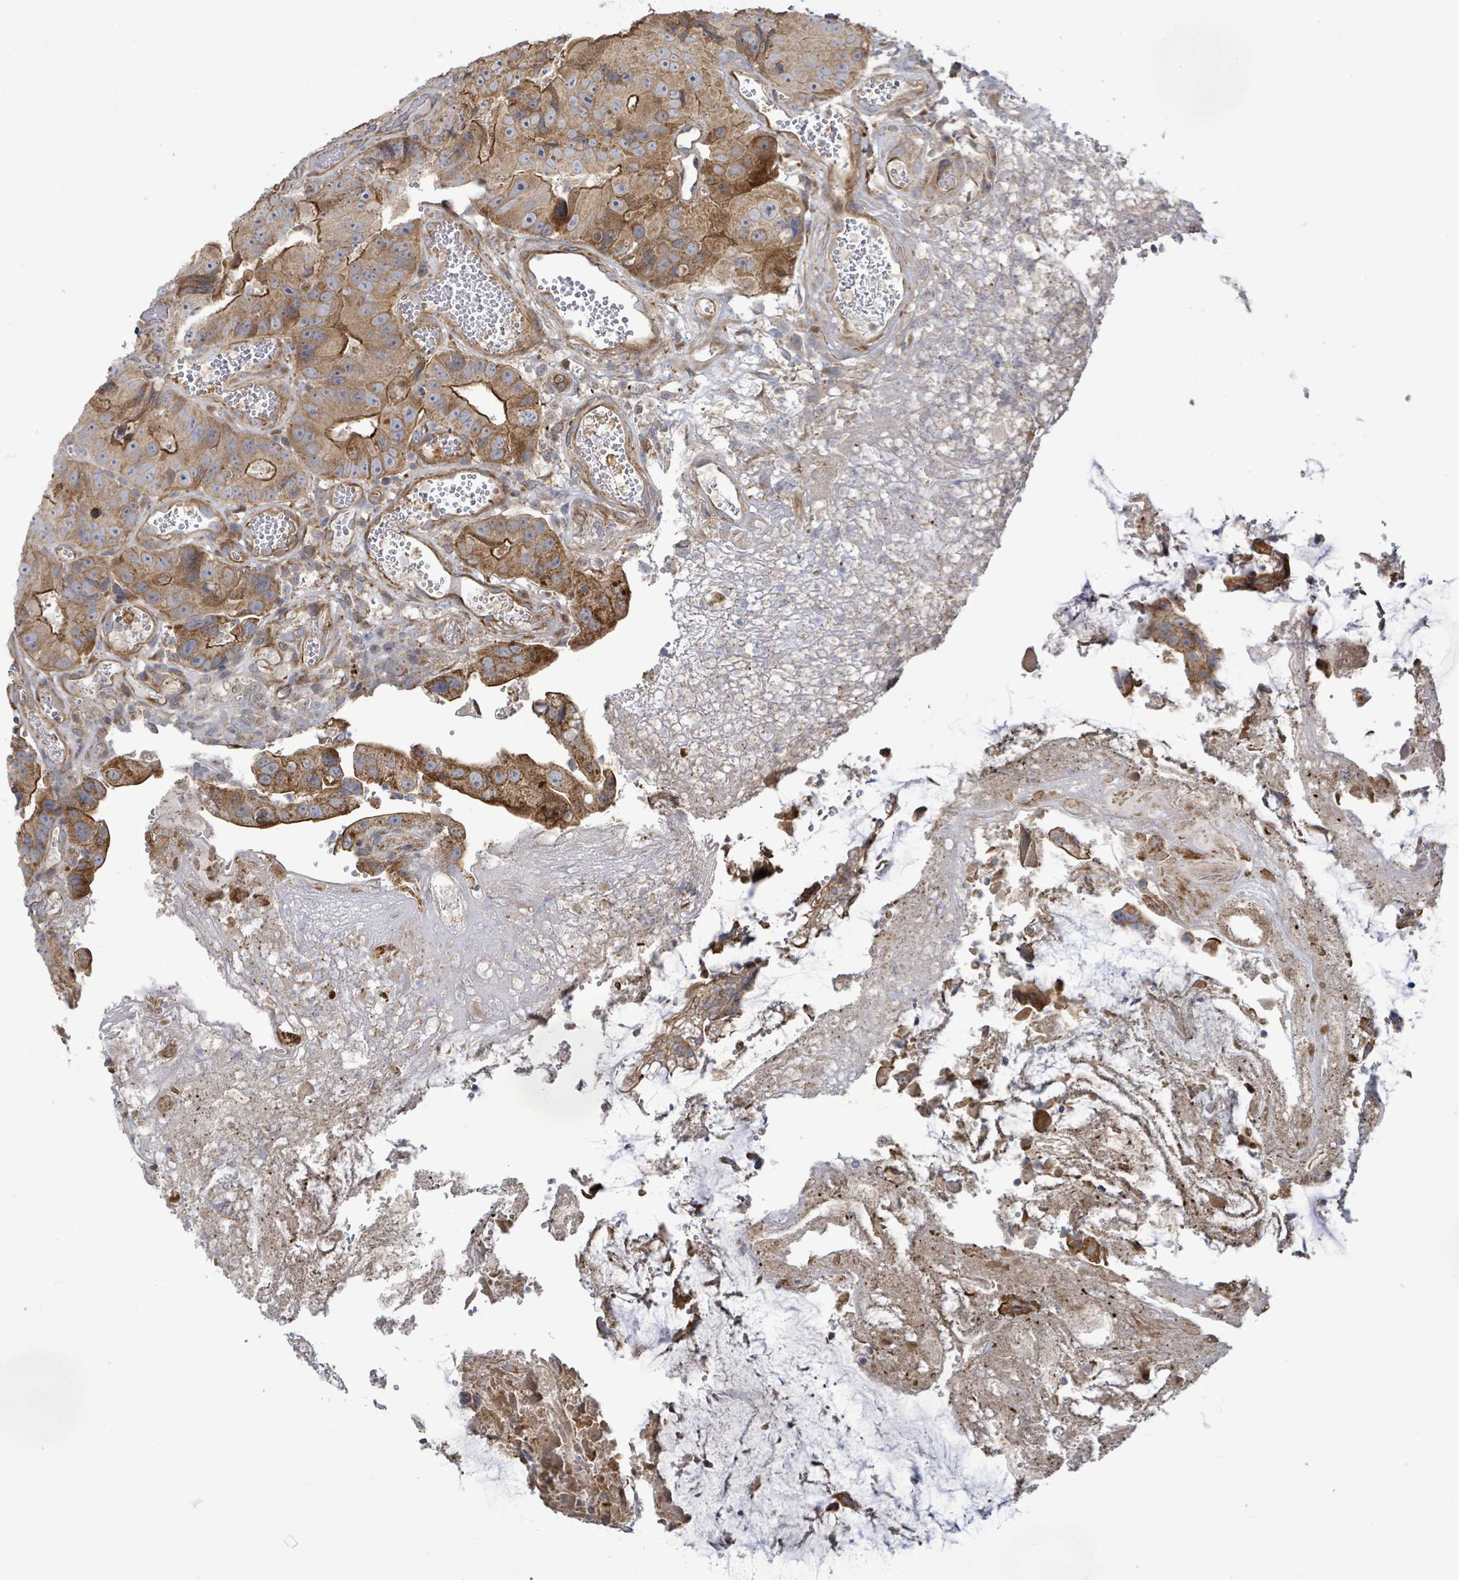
{"staining": {"intensity": "strong", "quantity": ">75%", "location": "cytoplasmic/membranous"}, "tissue": "colorectal cancer", "cell_type": "Tumor cells", "image_type": "cancer", "snomed": [{"axis": "morphology", "description": "Adenocarcinoma, NOS"}, {"axis": "topography", "description": "Colon"}], "caption": "The immunohistochemical stain labels strong cytoplasmic/membranous staining in tumor cells of colorectal adenocarcinoma tissue.", "gene": "KBTBD11", "patient": {"sex": "female", "age": 86}}